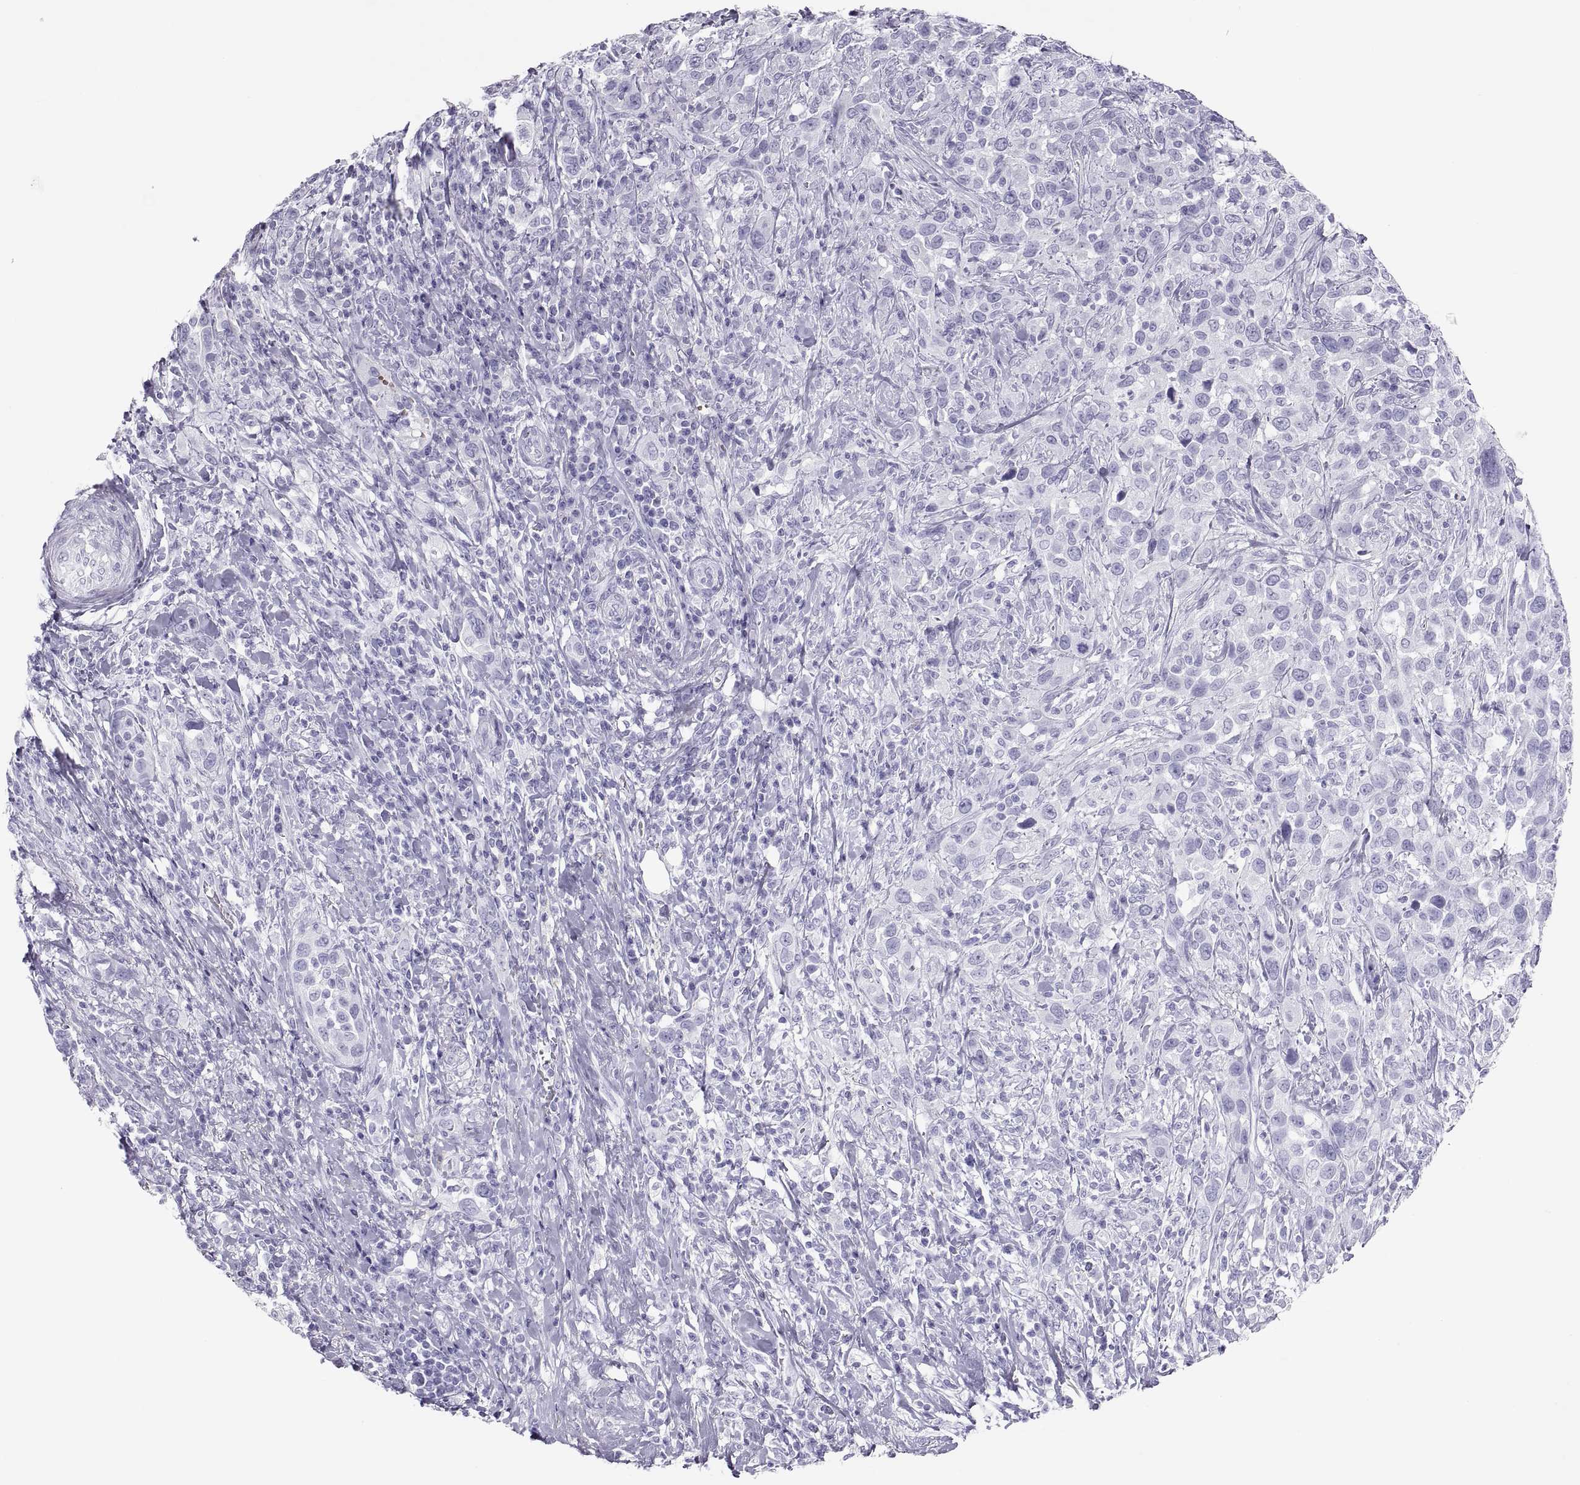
{"staining": {"intensity": "negative", "quantity": "none", "location": "none"}, "tissue": "urothelial cancer", "cell_type": "Tumor cells", "image_type": "cancer", "snomed": [{"axis": "morphology", "description": "Urothelial carcinoma, NOS"}, {"axis": "morphology", "description": "Urothelial carcinoma, High grade"}, {"axis": "topography", "description": "Urinary bladder"}], "caption": "DAB immunohistochemical staining of human urothelial cancer exhibits no significant expression in tumor cells. (Stains: DAB immunohistochemistry with hematoxylin counter stain, Microscopy: brightfield microscopy at high magnification).", "gene": "SEMG1", "patient": {"sex": "female", "age": 64}}